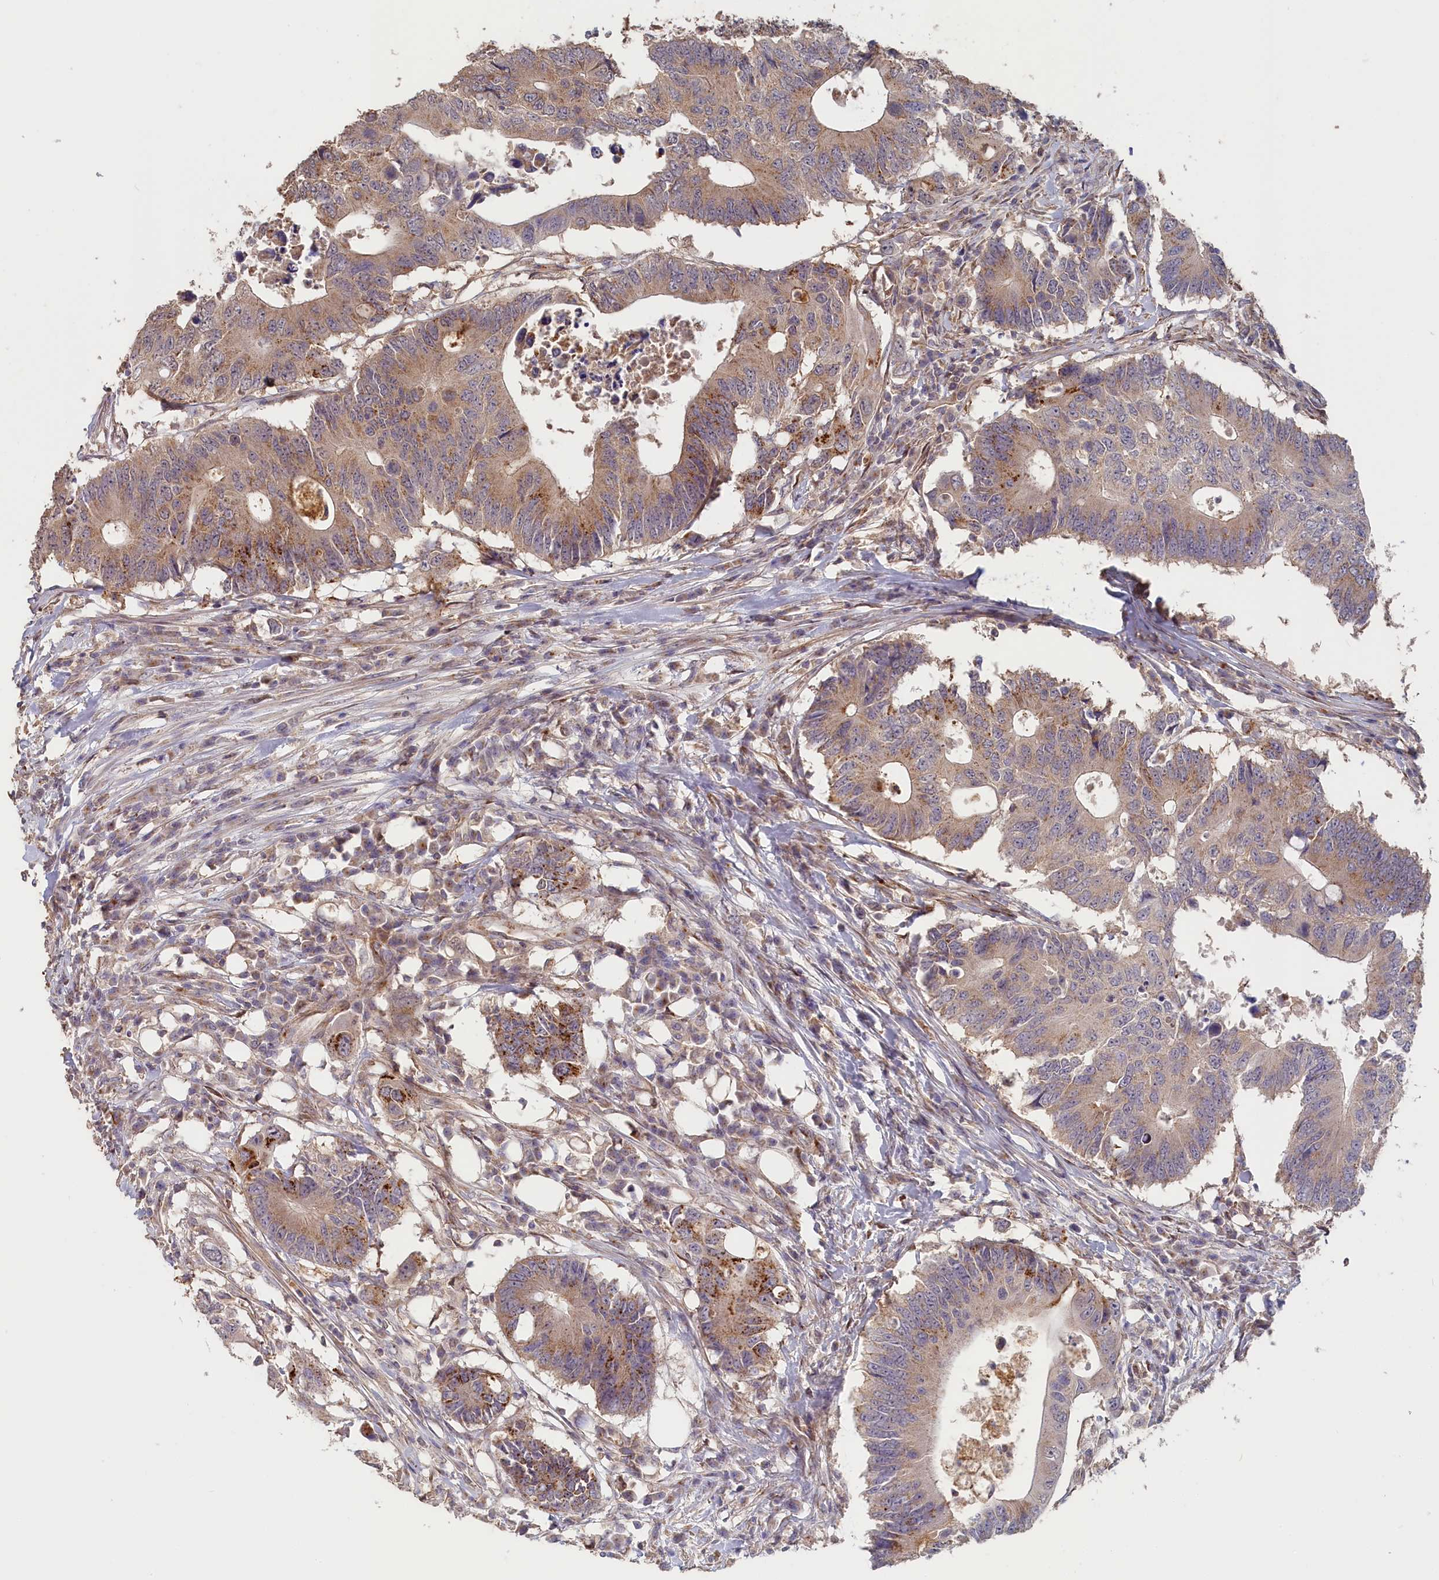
{"staining": {"intensity": "weak", "quantity": ">75%", "location": "cytoplasmic/membranous"}, "tissue": "colorectal cancer", "cell_type": "Tumor cells", "image_type": "cancer", "snomed": [{"axis": "morphology", "description": "Adenocarcinoma, NOS"}, {"axis": "topography", "description": "Colon"}], "caption": "Tumor cells exhibit low levels of weak cytoplasmic/membranous positivity in approximately >75% of cells in adenocarcinoma (colorectal).", "gene": "STX16", "patient": {"sex": "male", "age": 71}}